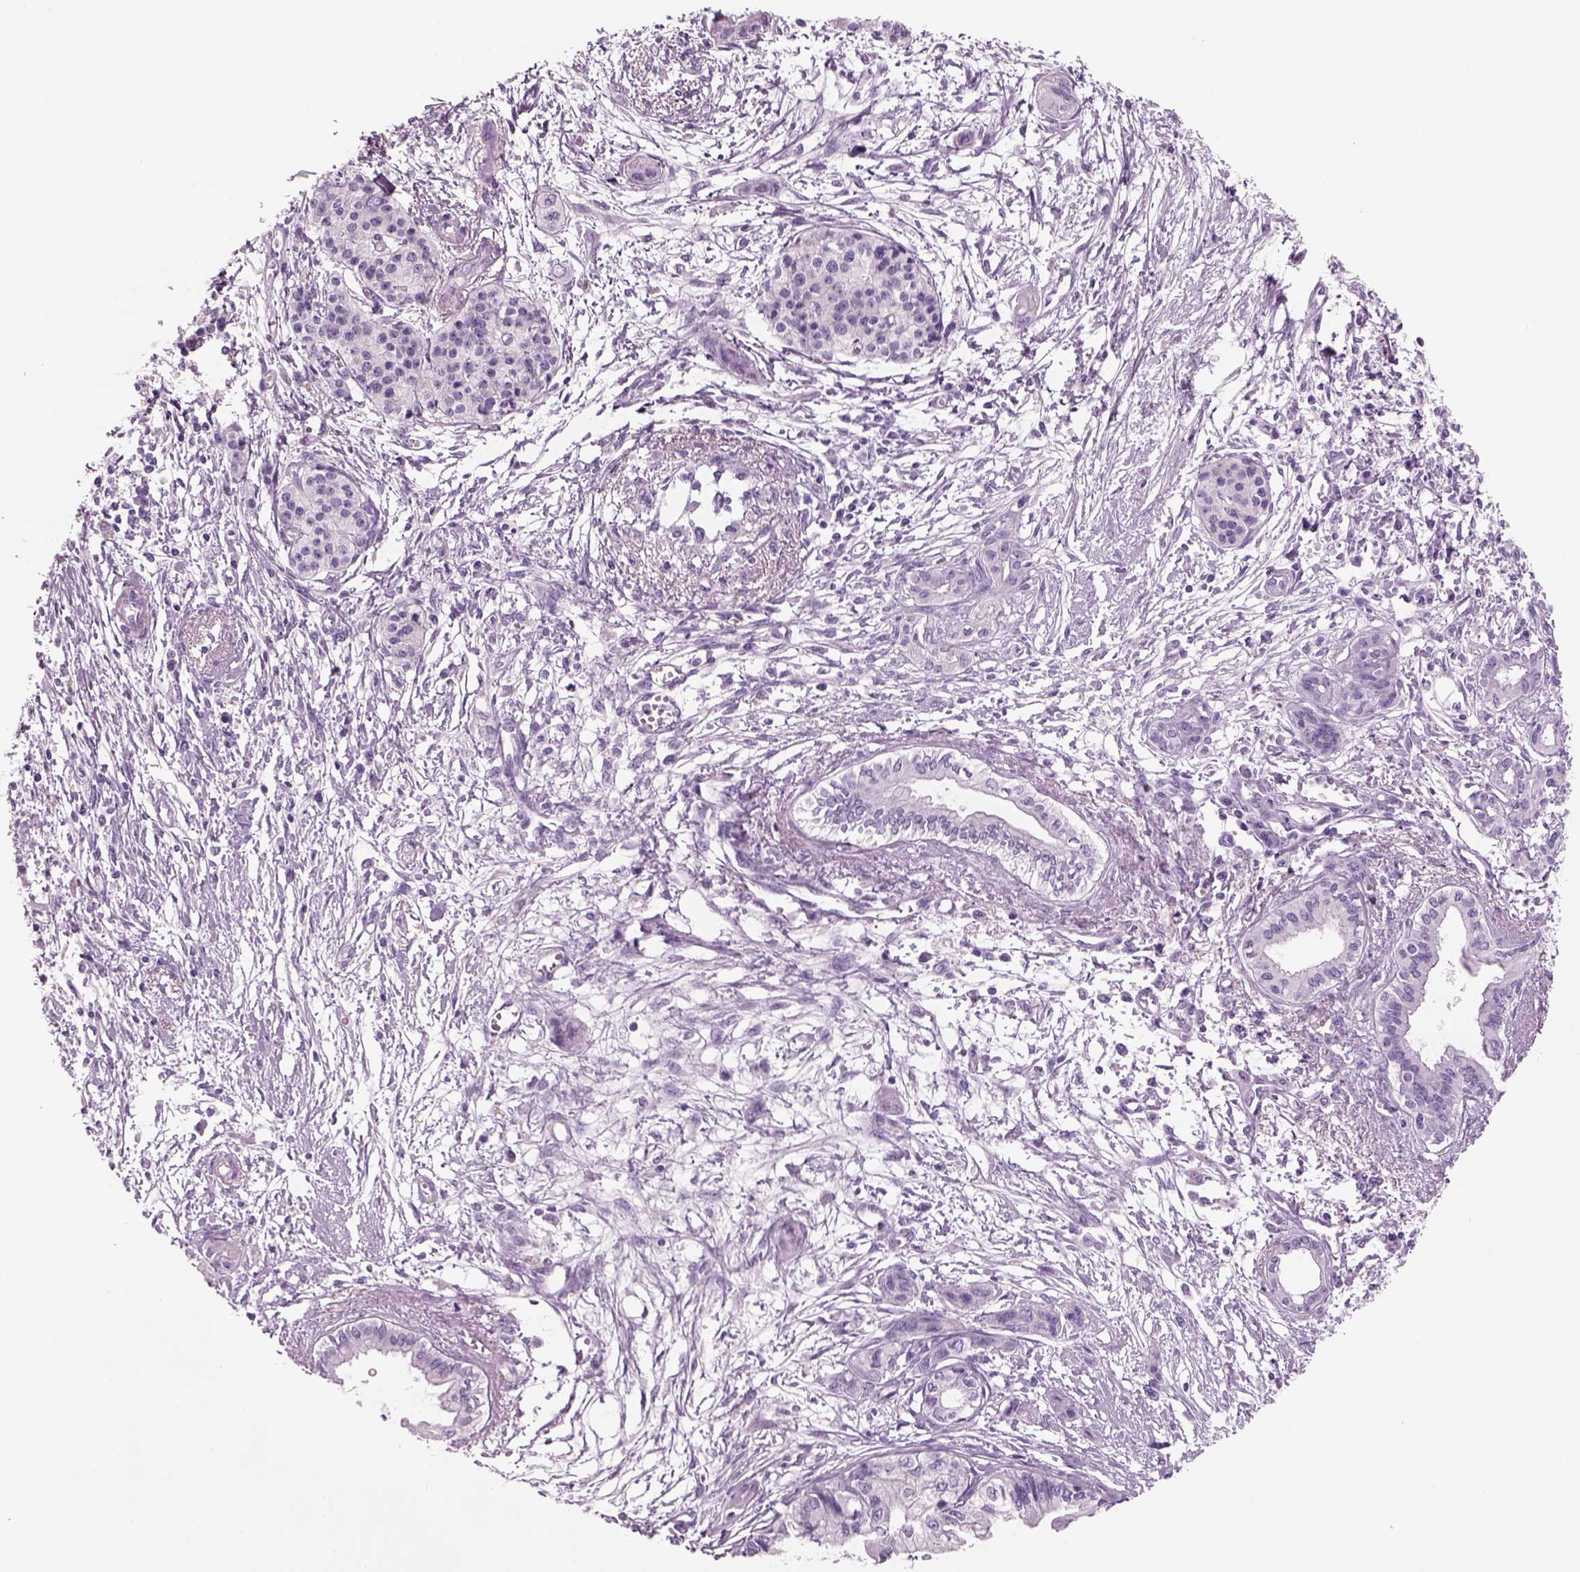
{"staining": {"intensity": "negative", "quantity": "none", "location": "none"}, "tissue": "pancreatic cancer", "cell_type": "Tumor cells", "image_type": "cancer", "snomed": [{"axis": "morphology", "description": "Adenocarcinoma, NOS"}, {"axis": "topography", "description": "Pancreas"}], "caption": "Image shows no significant protein staining in tumor cells of pancreatic cancer (adenocarcinoma).", "gene": "RHO", "patient": {"sex": "female", "age": 76}}